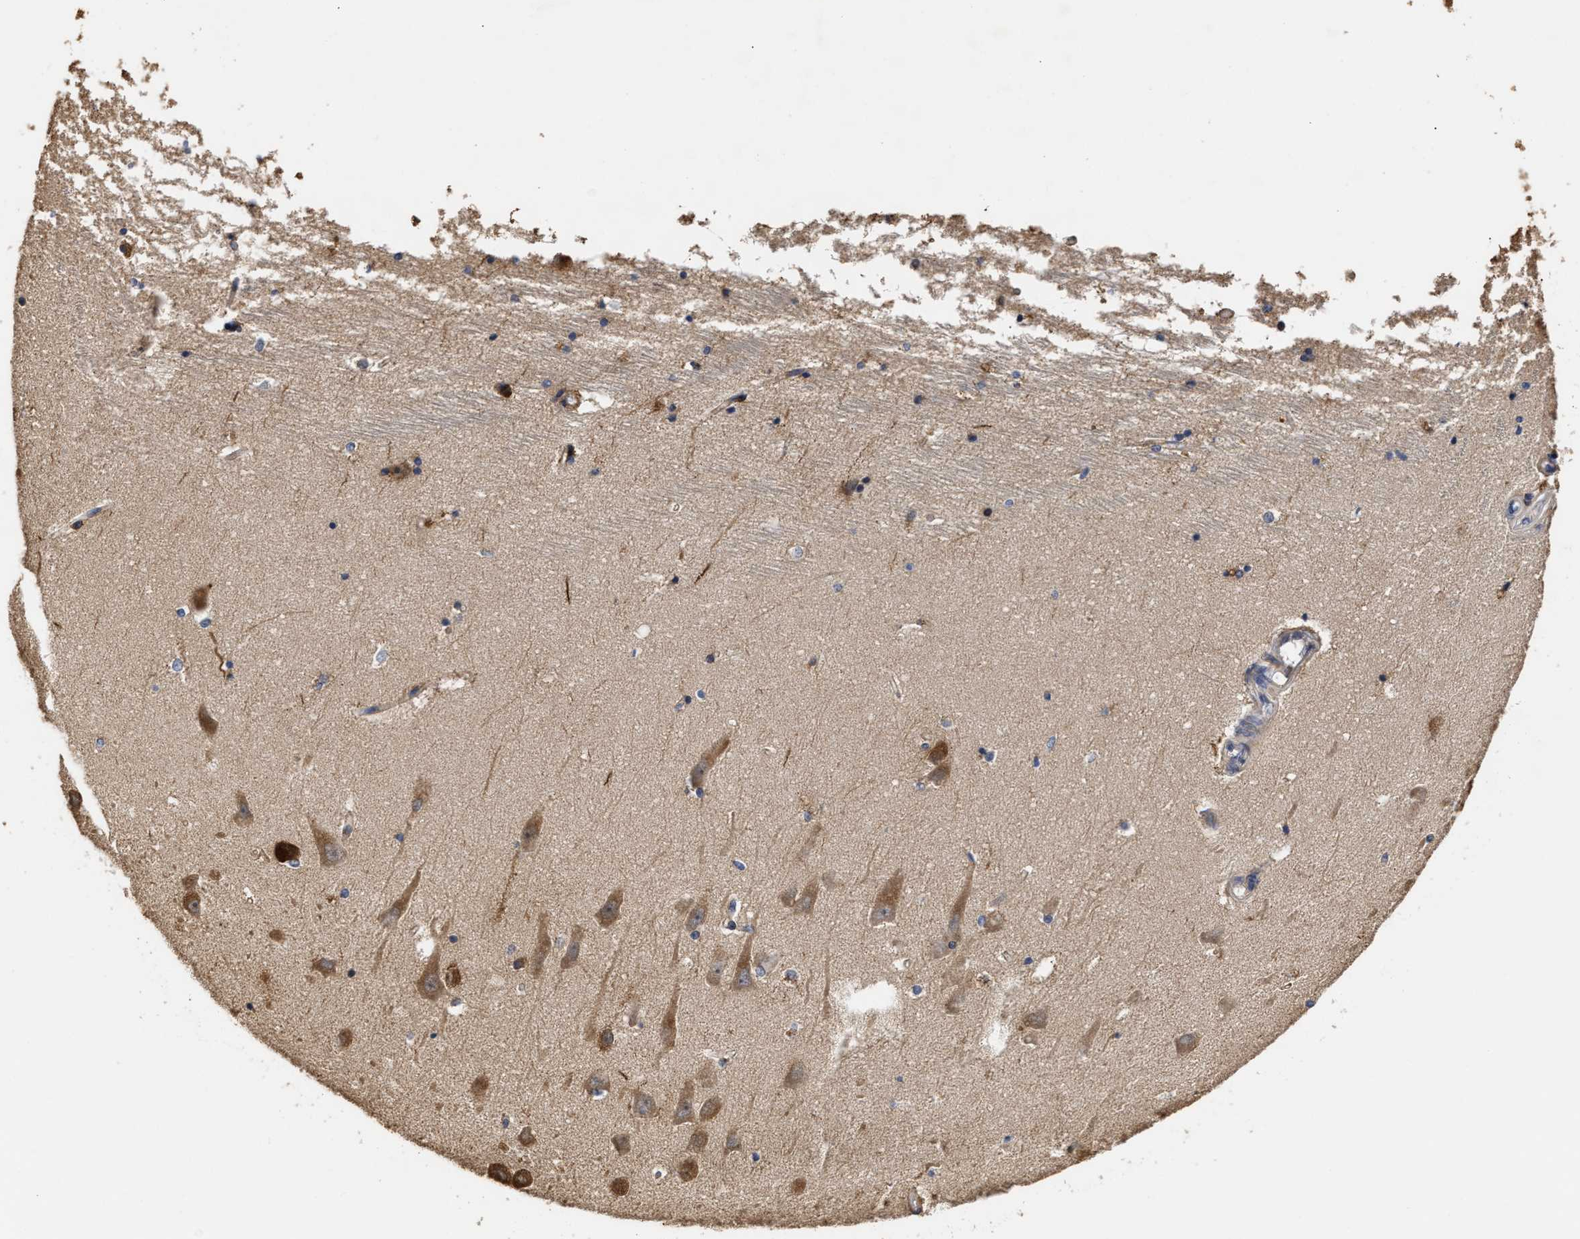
{"staining": {"intensity": "weak", "quantity": "25%-75%", "location": "cytoplasmic/membranous"}, "tissue": "hippocampus", "cell_type": "Glial cells", "image_type": "normal", "snomed": [{"axis": "morphology", "description": "Normal tissue, NOS"}, {"axis": "topography", "description": "Hippocampus"}], "caption": "Glial cells display weak cytoplasmic/membranous positivity in about 25%-75% of cells in benign hippocampus.", "gene": "GOSR1", "patient": {"sex": "male", "age": 45}}